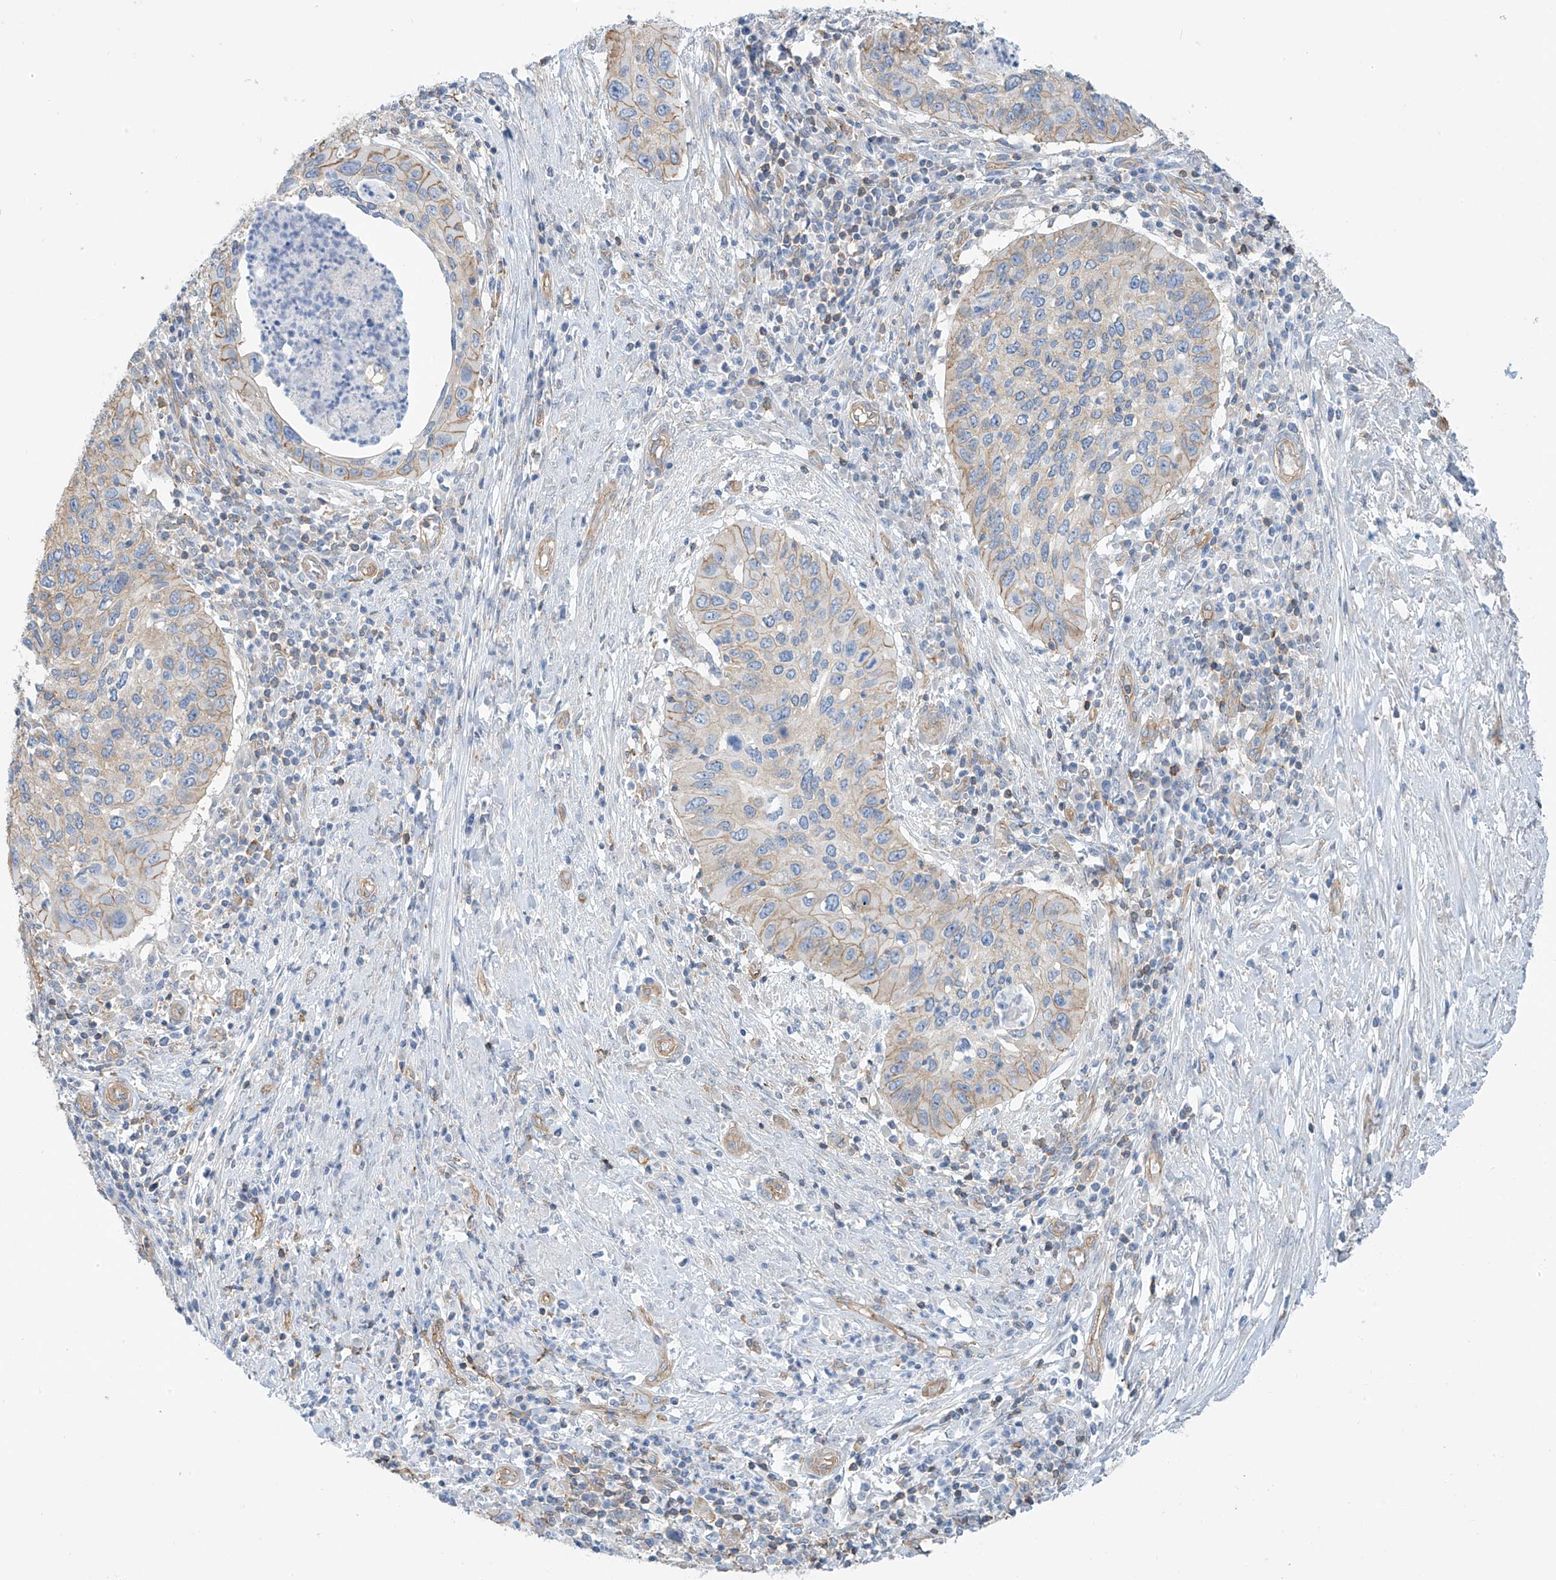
{"staining": {"intensity": "weak", "quantity": "<25%", "location": "cytoplasmic/membranous"}, "tissue": "cervical cancer", "cell_type": "Tumor cells", "image_type": "cancer", "snomed": [{"axis": "morphology", "description": "Squamous cell carcinoma, NOS"}, {"axis": "topography", "description": "Cervix"}], "caption": "The photomicrograph demonstrates no significant positivity in tumor cells of cervical squamous cell carcinoma. Brightfield microscopy of immunohistochemistry (IHC) stained with DAB (3,3'-diaminobenzidine) (brown) and hematoxylin (blue), captured at high magnification.", "gene": "ZNF846", "patient": {"sex": "female", "age": 38}}